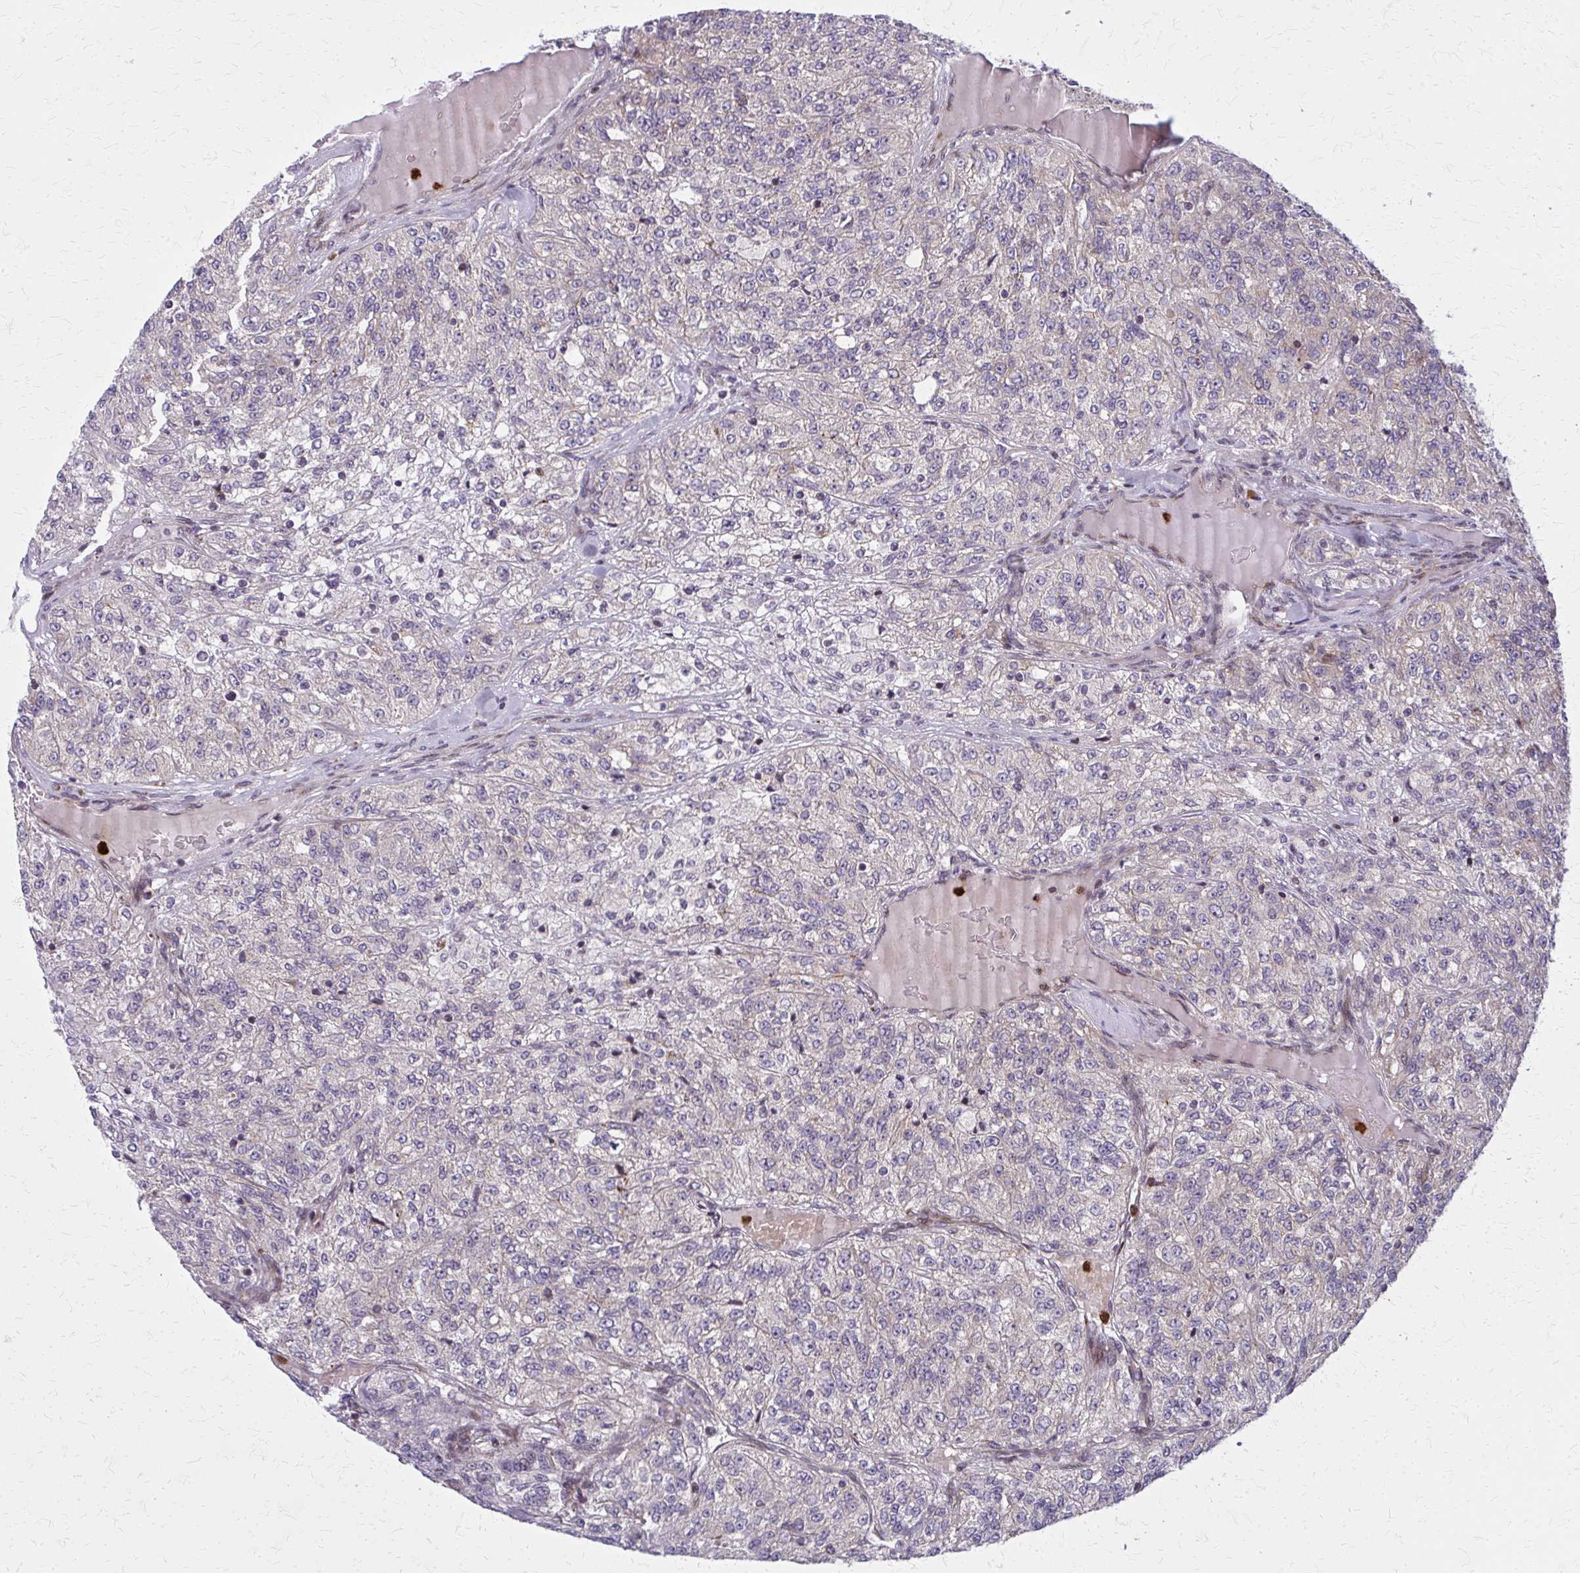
{"staining": {"intensity": "moderate", "quantity": "25%-75%", "location": "cytoplasmic/membranous"}, "tissue": "renal cancer", "cell_type": "Tumor cells", "image_type": "cancer", "snomed": [{"axis": "morphology", "description": "Adenocarcinoma, NOS"}, {"axis": "topography", "description": "Kidney"}], "caption": "Renal cancer (adenocarcinoma) stained with a protein marker exhibits moderate staining in tumor cells.", "gene": "MCCC1", "patient": {"sex": "female", "age": 63}}